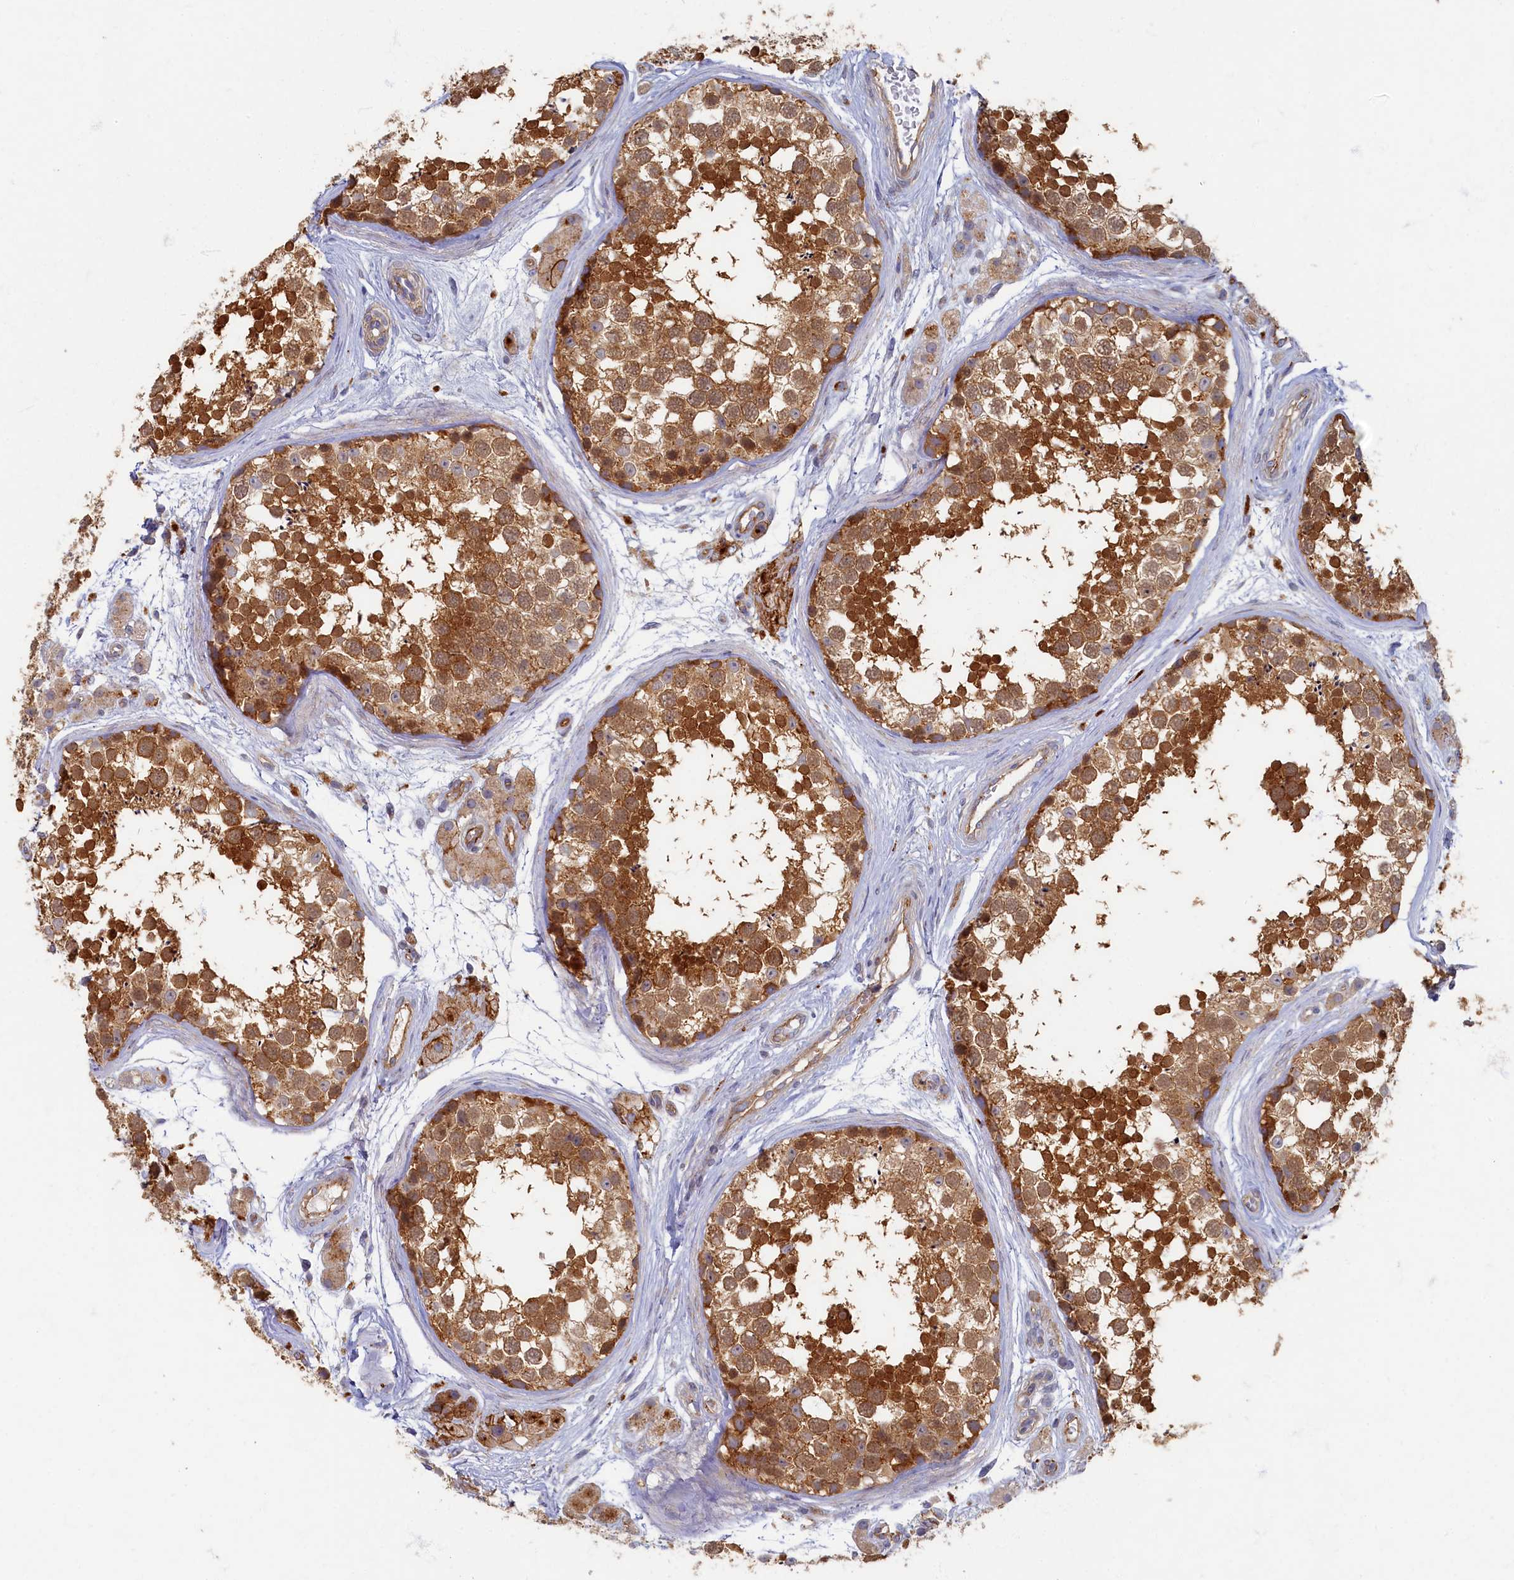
{"staining": {"intensity": "moderate", "quantity": ">75%", "location": "cytoplasmic/membranous,nuclear"}, "tissue": "testis", "cell_type": "Cells in seminiferous ducts", "image_type": "normal", "snomed": [{"axis": "morphology", "description": "Normal tissue, NOS"}, {"axis": "topography", "description": "Testis"}], "caption": "This micrograph displays benign testis stained with immunohistochemistry (IHC) to label a protein in brown. The cytoplasmic/membranous,nuclear of cells in seminiferous ducts show moderate positivity for the protein. Nuclei are counter-stained blue.", "gene": "PSMG2", "patient": {"sex": "male", "age": 56}}